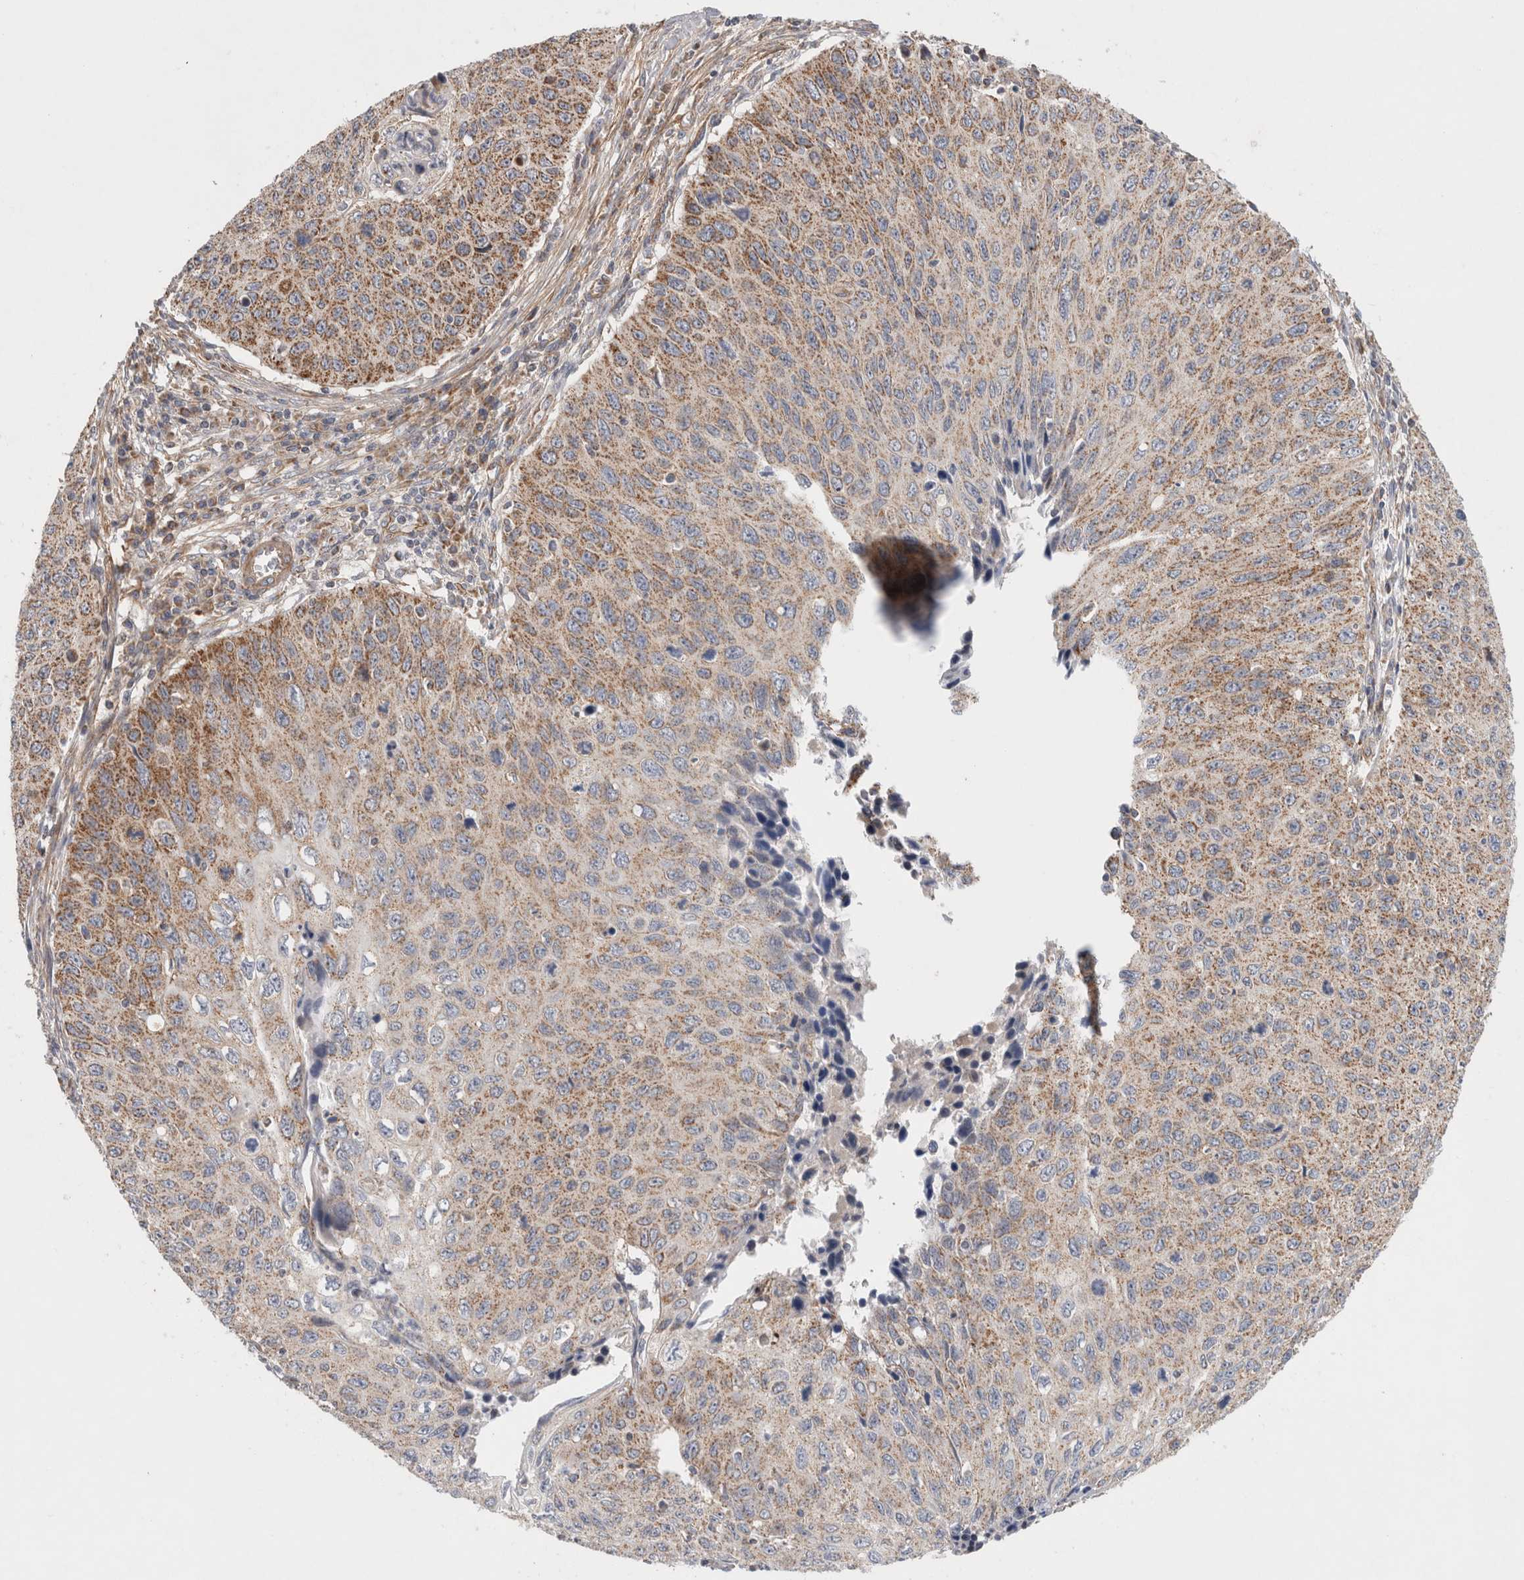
{"staining": {"intensity": "moderate", "quantity": ">75%", "location": "cytoplasmic/membranous"}, "tissue": "cervical cancer", "cell_type": "Tumor cells", "image_type": "cancer", "snomed": [{"axis": "morphology", "description": "Squamous cell carcinoma, NOS"}, {"axis": "topography", "description": "Cervix"}], "caption": "IHC image of neoplastic tissue: squamous cell carcinoma (cervical) stained using immunohistochemistry (IHC) exhibits medium levels of moderate protein expression localized specifically in the cytoplasmic/membranous of tumor cells, appearing as a cytoplasmic/membranous brown color.", "gene": "MRPS28", "patient": {"sex": "female", "age": 53}}